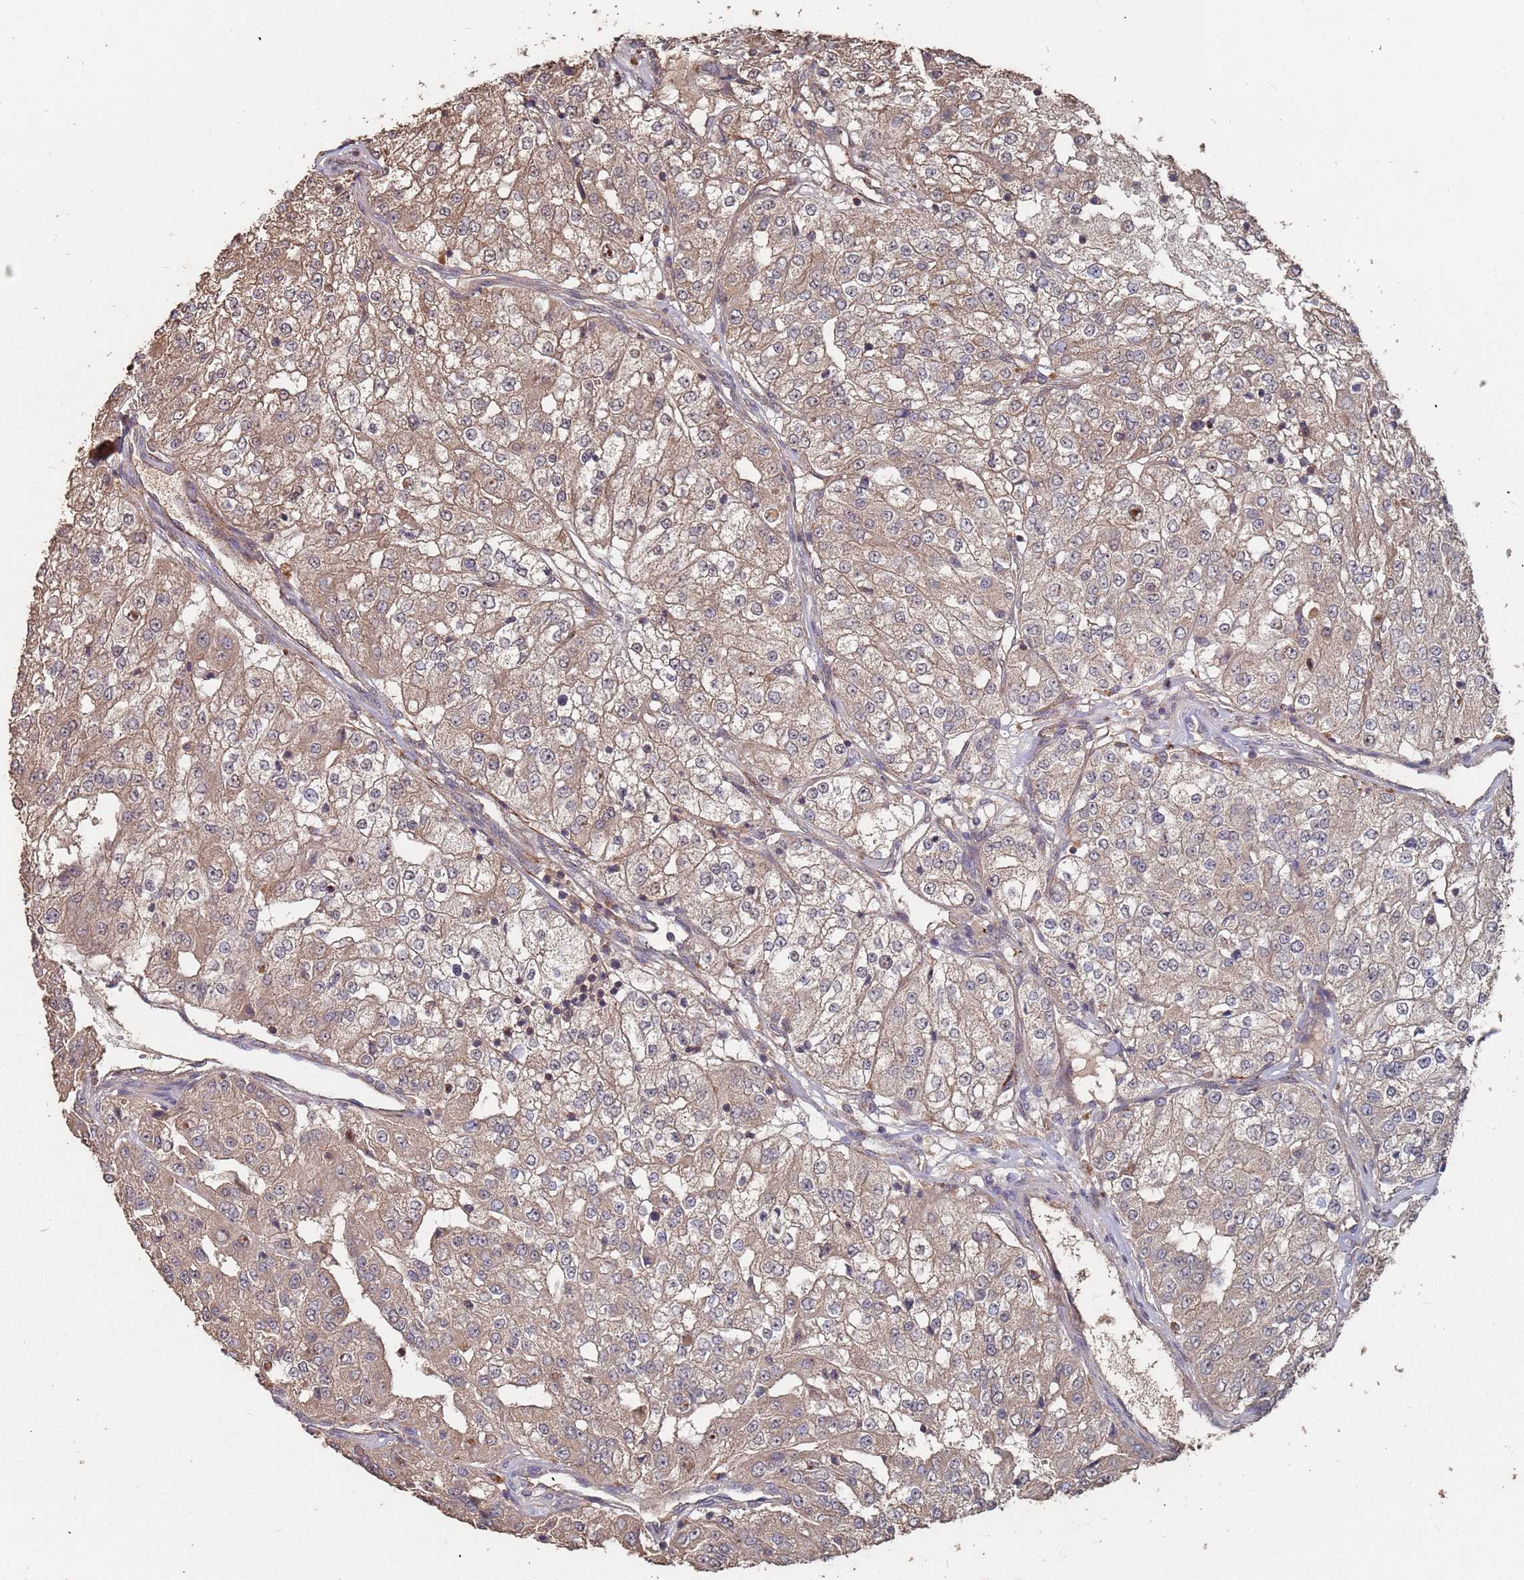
{"staining": {"intensity": "weak", "quantity": ">75%", "location": "cytoplasmic/membranous"}, "tissue": "renal cancer", "cell_type": "Tumor cells", "image_type": "cancer", "snomed": [{"axis": "morphology", "description": "Adenocarcinoma, NOS"}, {"axis": "topography", "description": "Kidney"}], "caption": "Adenocarcinoma (renal) stained with IHC shows weak cytoplasmic/membranous expression in approximately >75% of tumor cells.", "gene": "PRORP", "patient": {"sex": "female", "age": 63}}